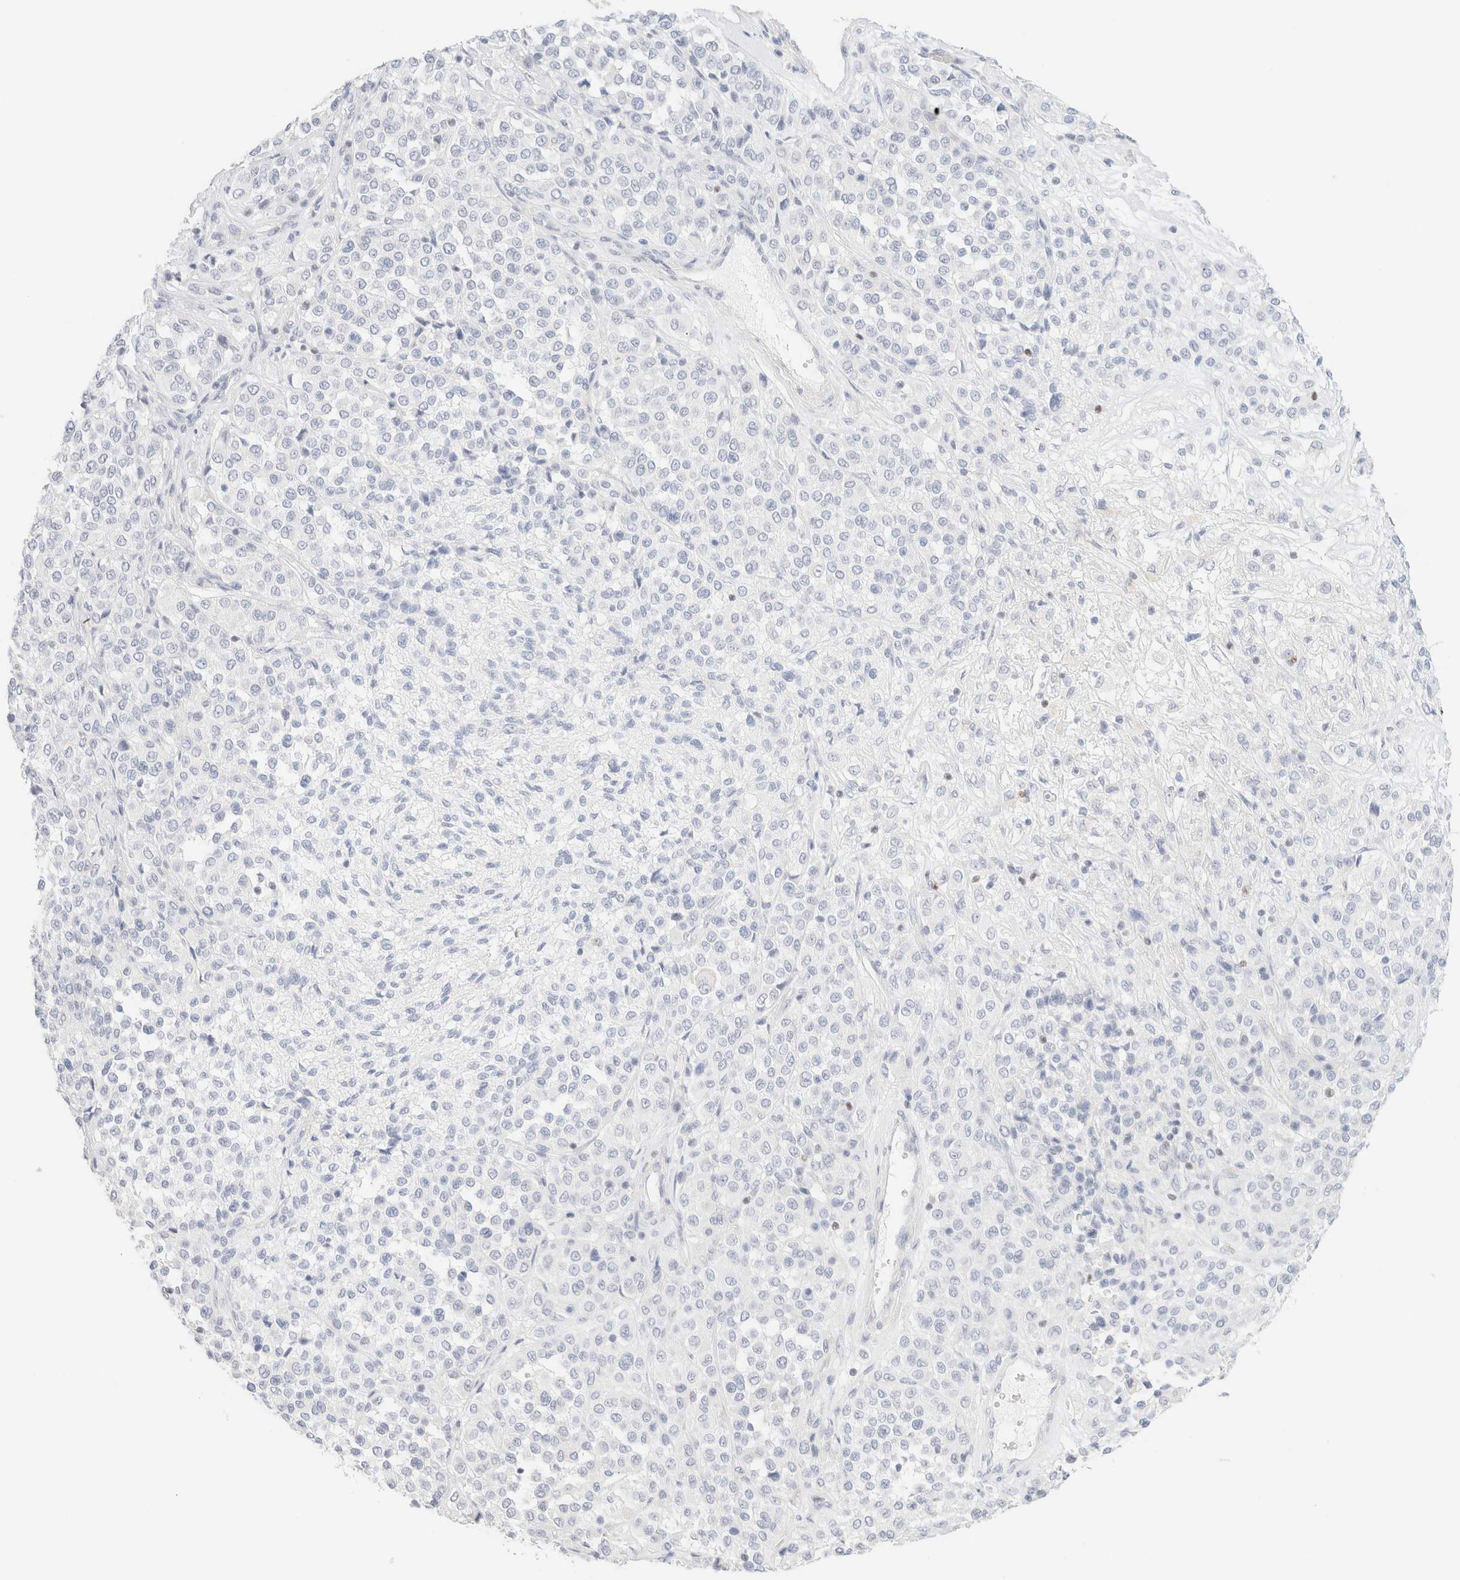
{"staining": {"intensity": "negative", "quantity": "none", "location": "none"}, "tissue": "melanoma", "cell_type": "Tumor cells", "image_type": "cancer", "snomed": [{"axis": "morphology", "description": "Malignant melanoma, Metastatic site"}, {"axis": "topography", "description": "Pancreas"}], "caption": "Immunohistochemistry of malignant melanoma (metastatic site) displays no positivity in tumor cells. Nuclei are stained in blue.", "gene": "IKZF3", "patient": {"sex": "female", "age": 30}}